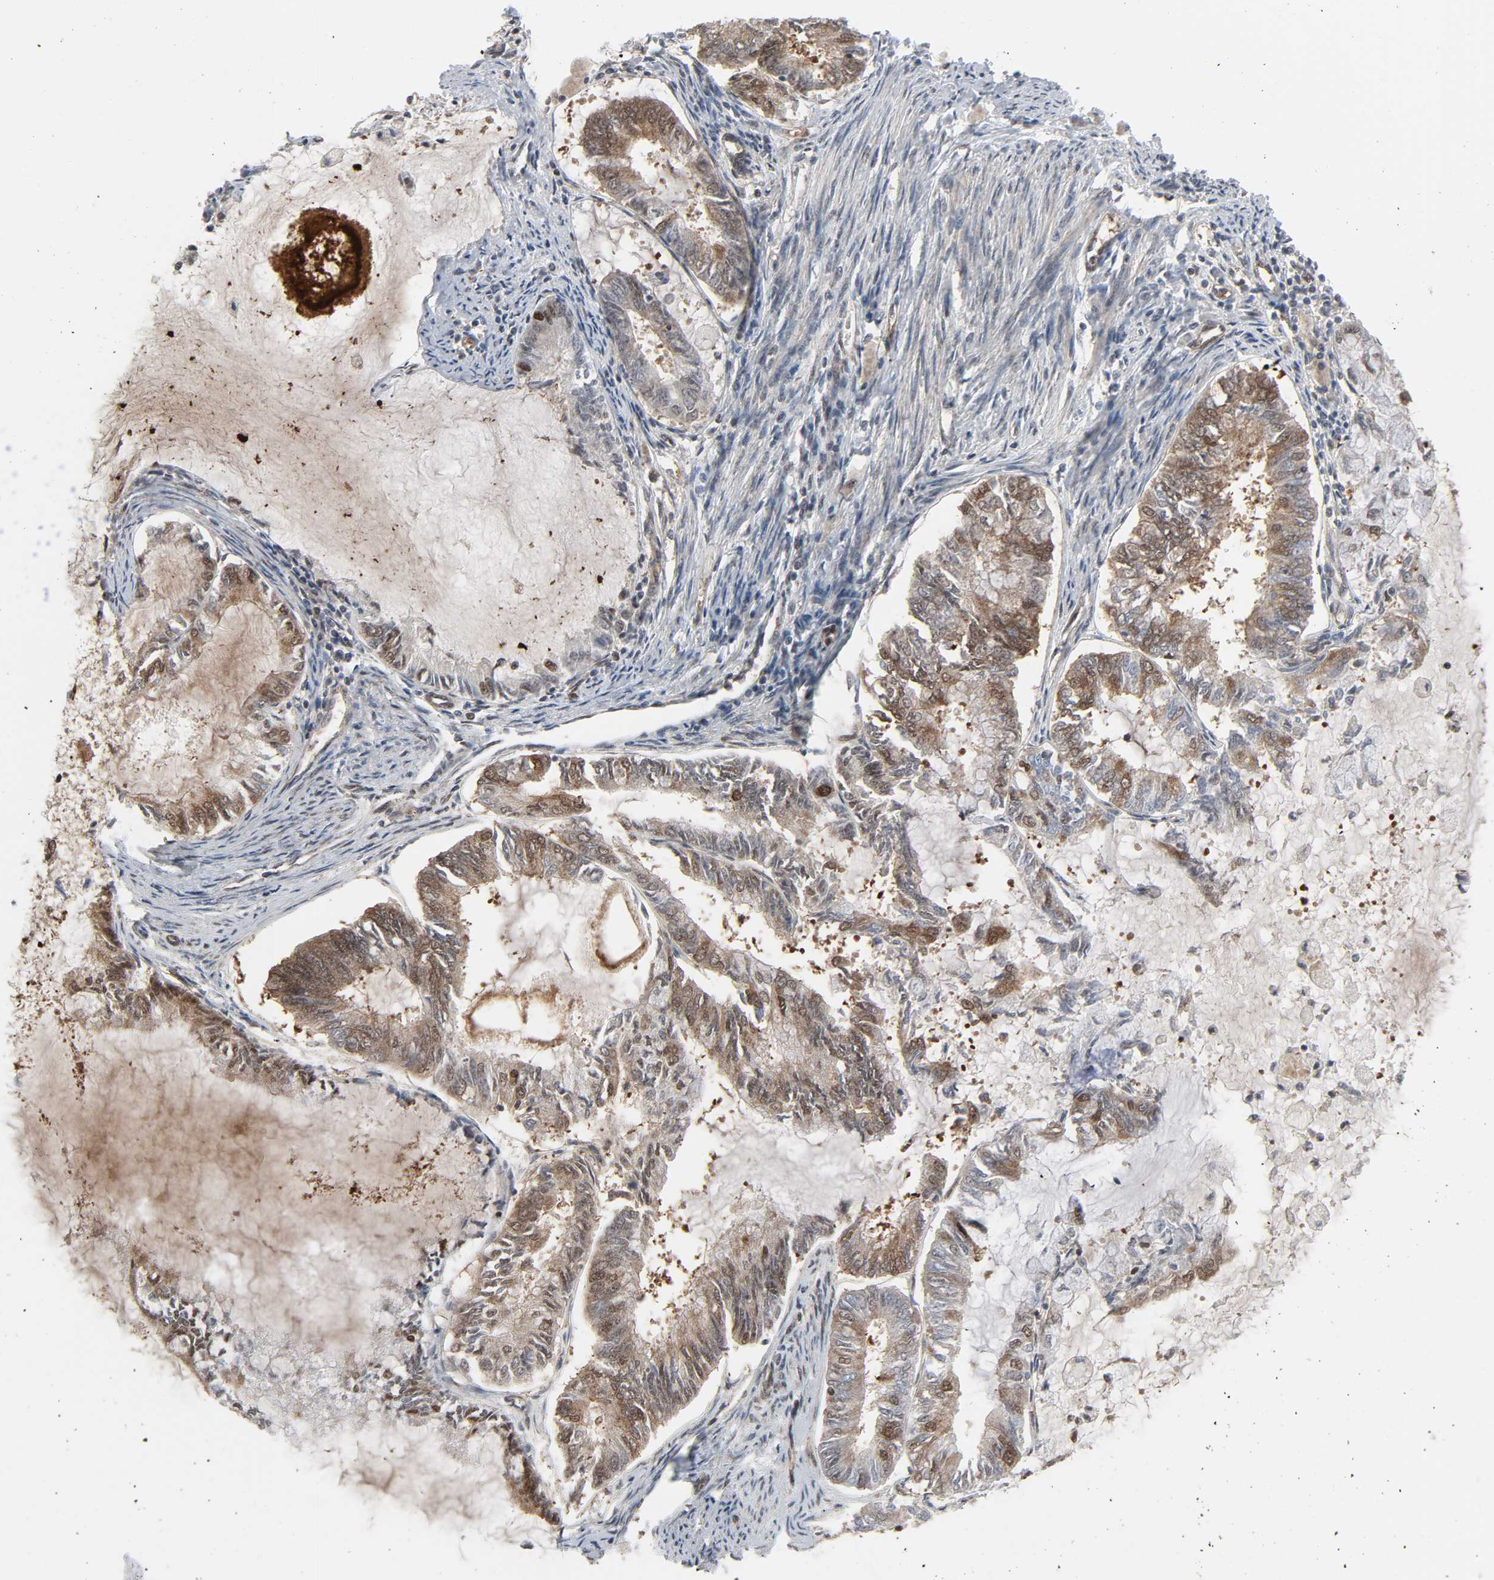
{"staining": {"intensity": "moderate", "quantity": ">75%", "location": "cytoplasmic/membranous,nuclear"}, "tissue": "endometrial cancer", "cell_type": "Tumor cells", "image_type": "cancer", "snomed": [{"axis": "morphology", "description": "Adenocarcinoma, NOS"}, {"axis": "topography", "description": "Endometrium"}], "caption": "Endometrial cancer stained for a protein (brown) demonstrates moderate cytoplasmic/membranous and nuclear positive staining in approximately >75% of tumor cells.", "gene": "GSK3A", "patient": {"sex": "female", "age": 86}}